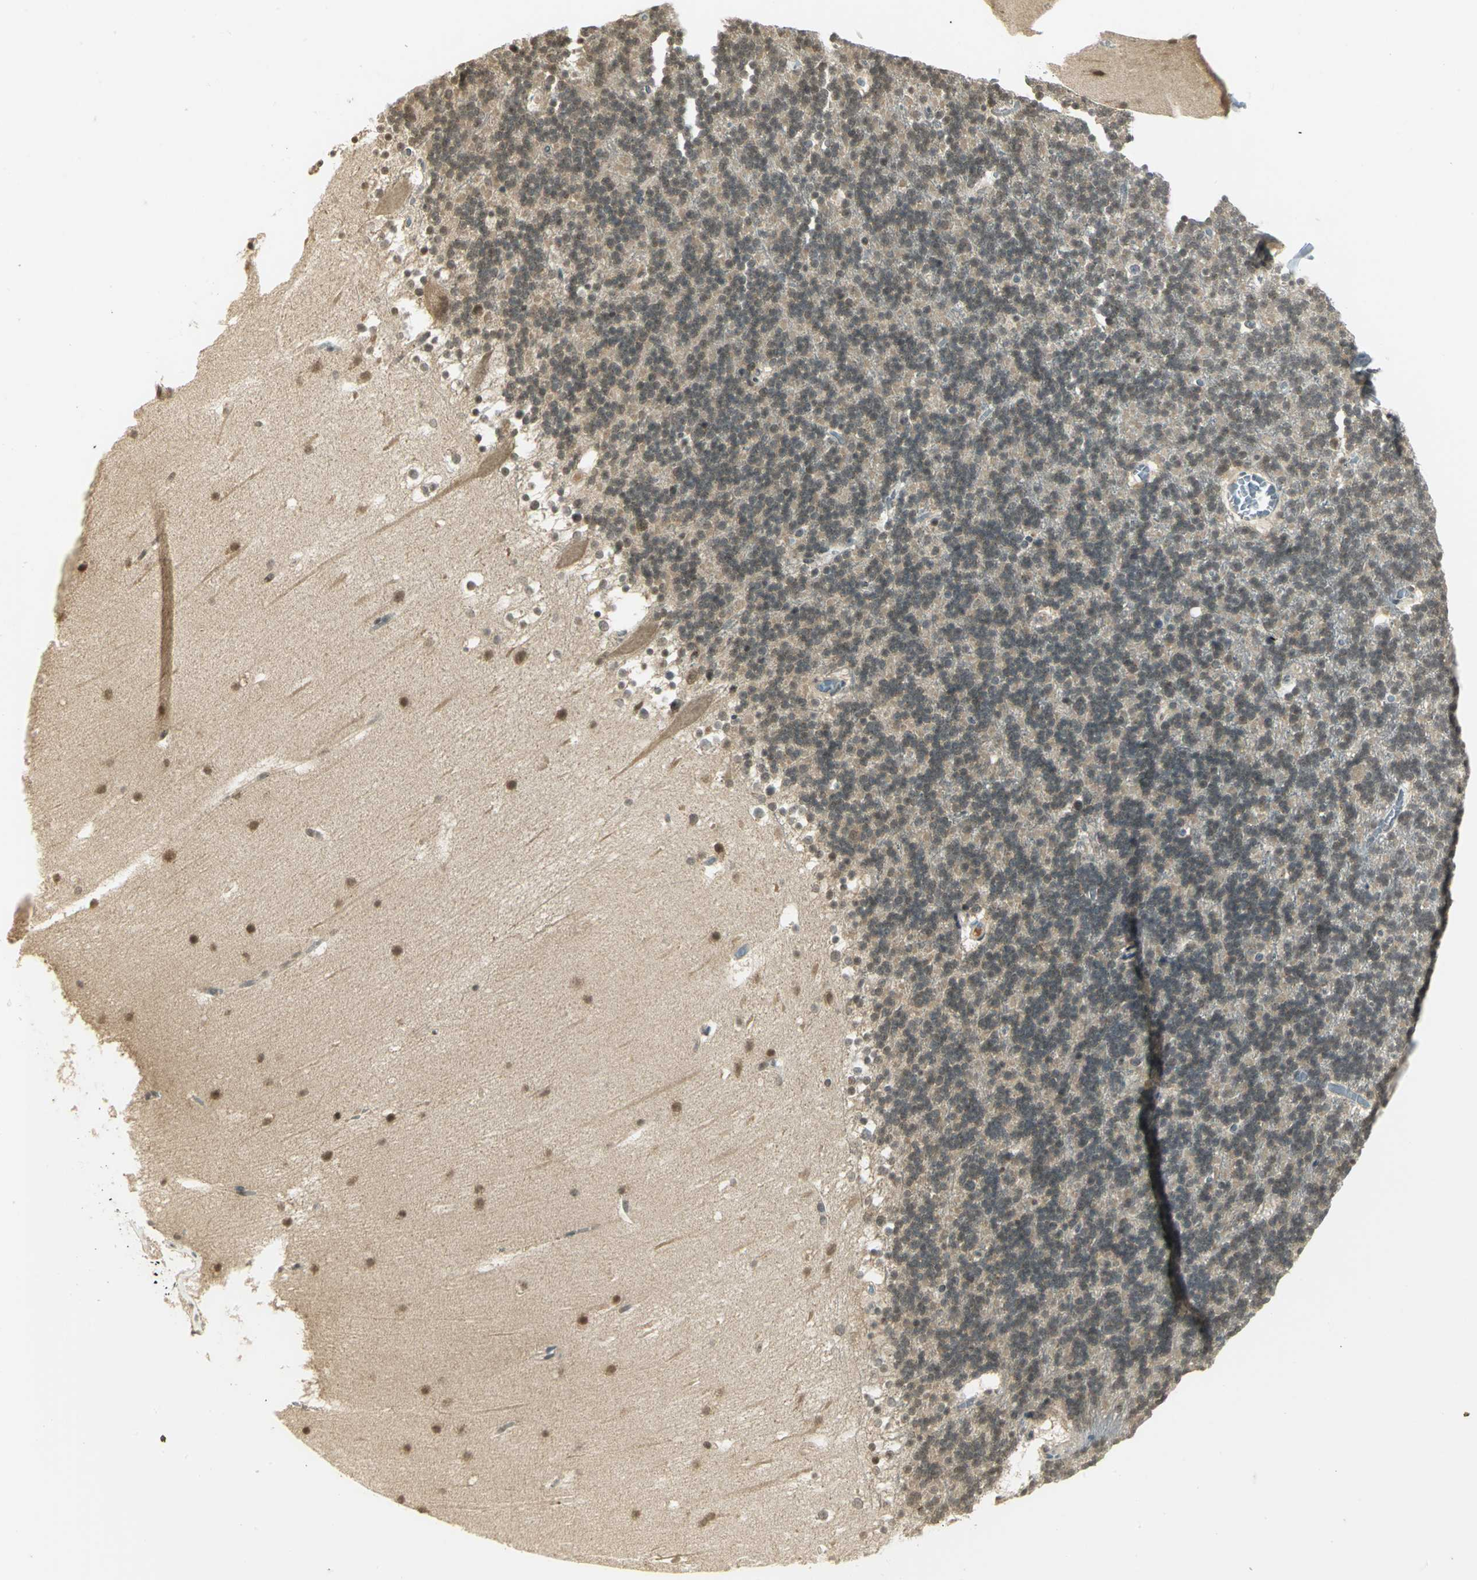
{"staining": {"intensity": "weak", "quantity": ">75%", "location": "cytoplasmic/membranous"}, "tissue": "cerebellum", "cell_type": "Cells in granular layer", "image_type": "normal", "snomed": [{"axis": "morphology", "description": "Normal tissue, NOS"}, {"axis": "topography", "description": "Cerebellum"}], "caption": "Immunohistochemical staining of unremarkable human cerebellum shows >75% levels of weak cytoplasmic/membranous protein expression in about >75% of cells in granular layer.", "gene": "CDC34", "patient": {"sex": "male", "age": 45}}